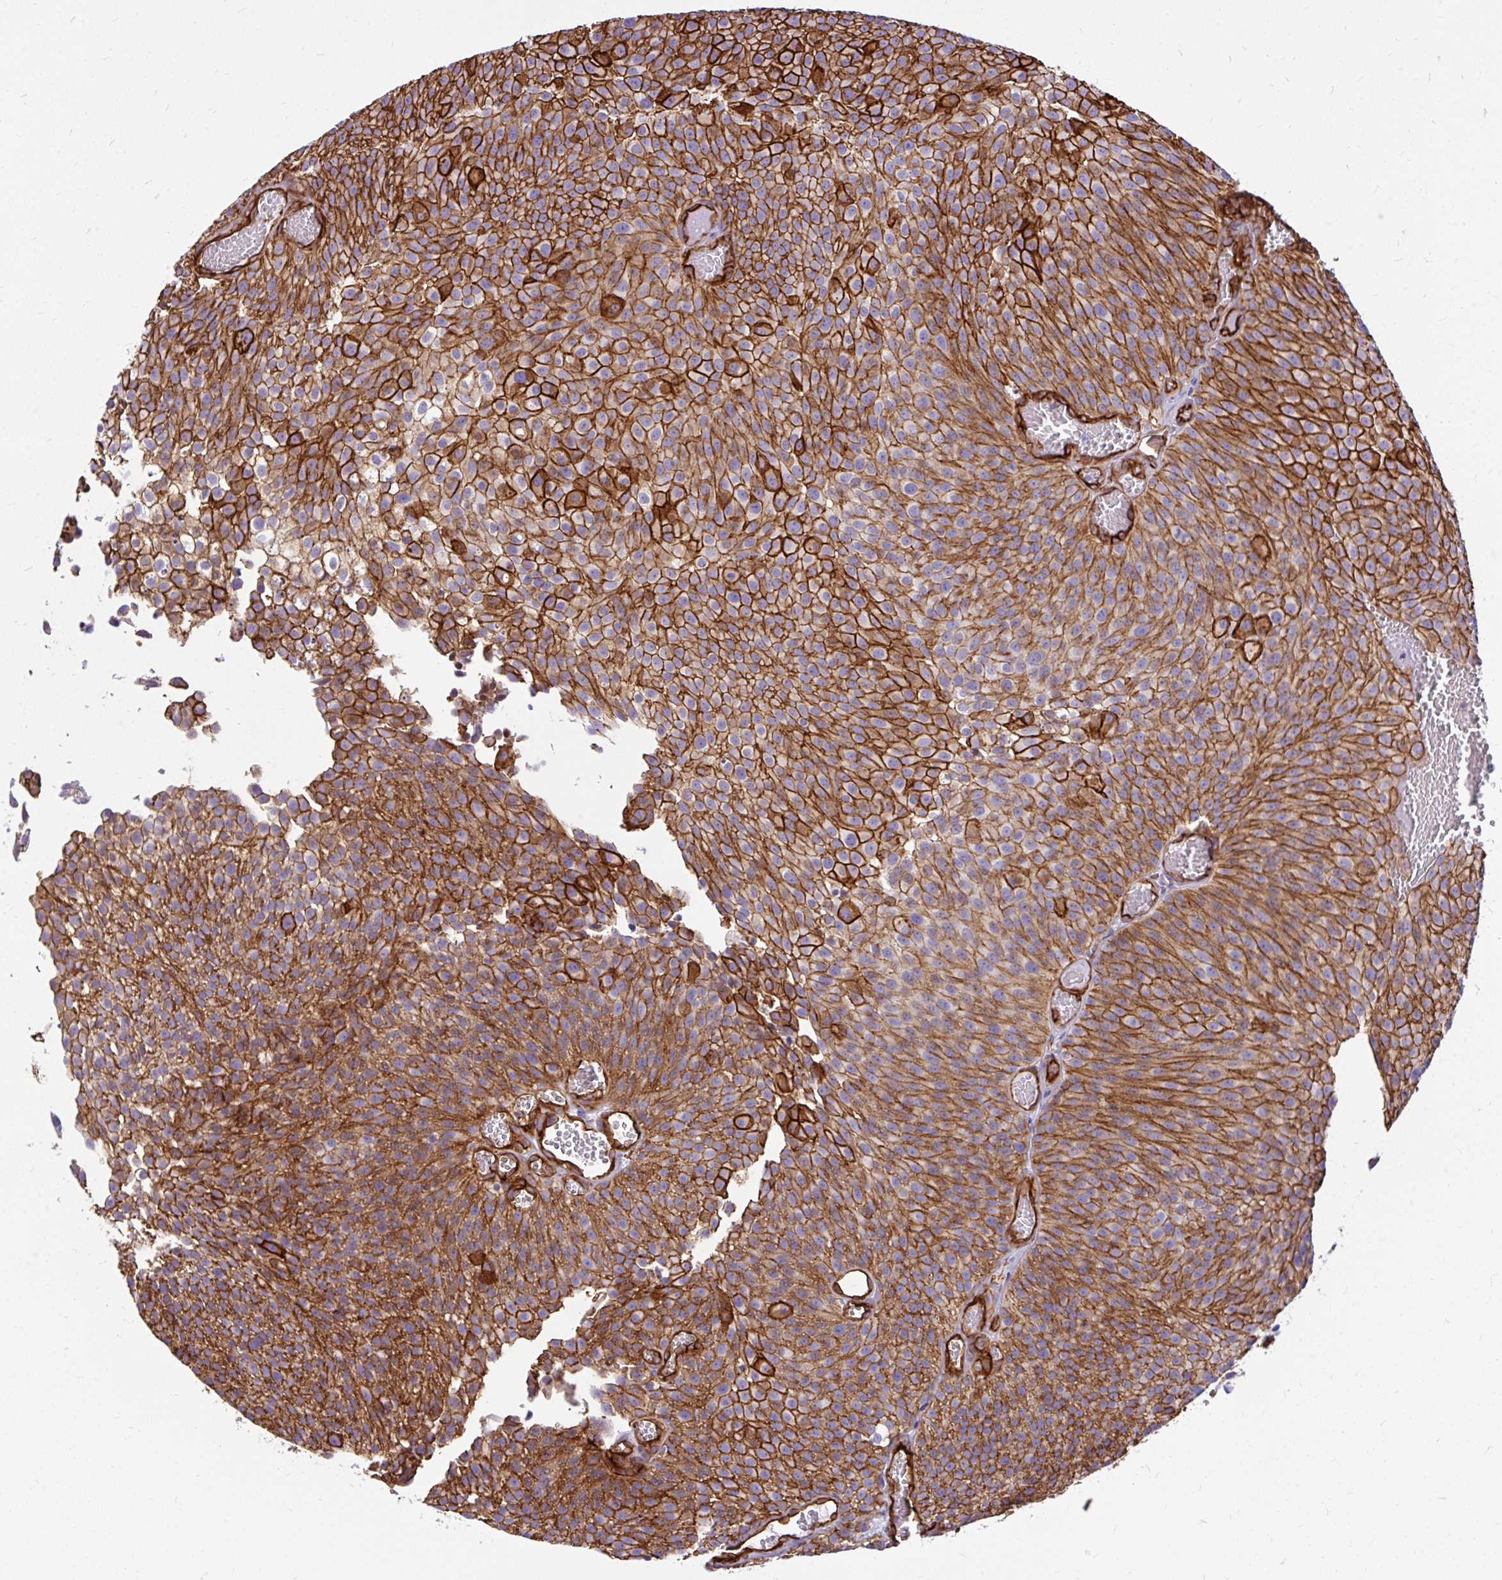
{"staining": {"intensity": "strong", "quantity": ">75%", "location": "cytoplasmic/membranous"}, "tissue": "urothelial cancer", "cell_type": "Tumor cells", "image_type": "cancer", "snomed": [{"axis": "morphology", "description": "Urothelial carcinoma, Low grade"}, {"axis": "topography", "description": "Urinary bladder"}], "caption": "This is a photomicrograph of IHC staining of urothelial cancer, which shows strong staining in the cytoplasmic/membranous of tumor cells.", "gene": "MAP1LC3B", "patient": {"sex": "female", "age": 79}}